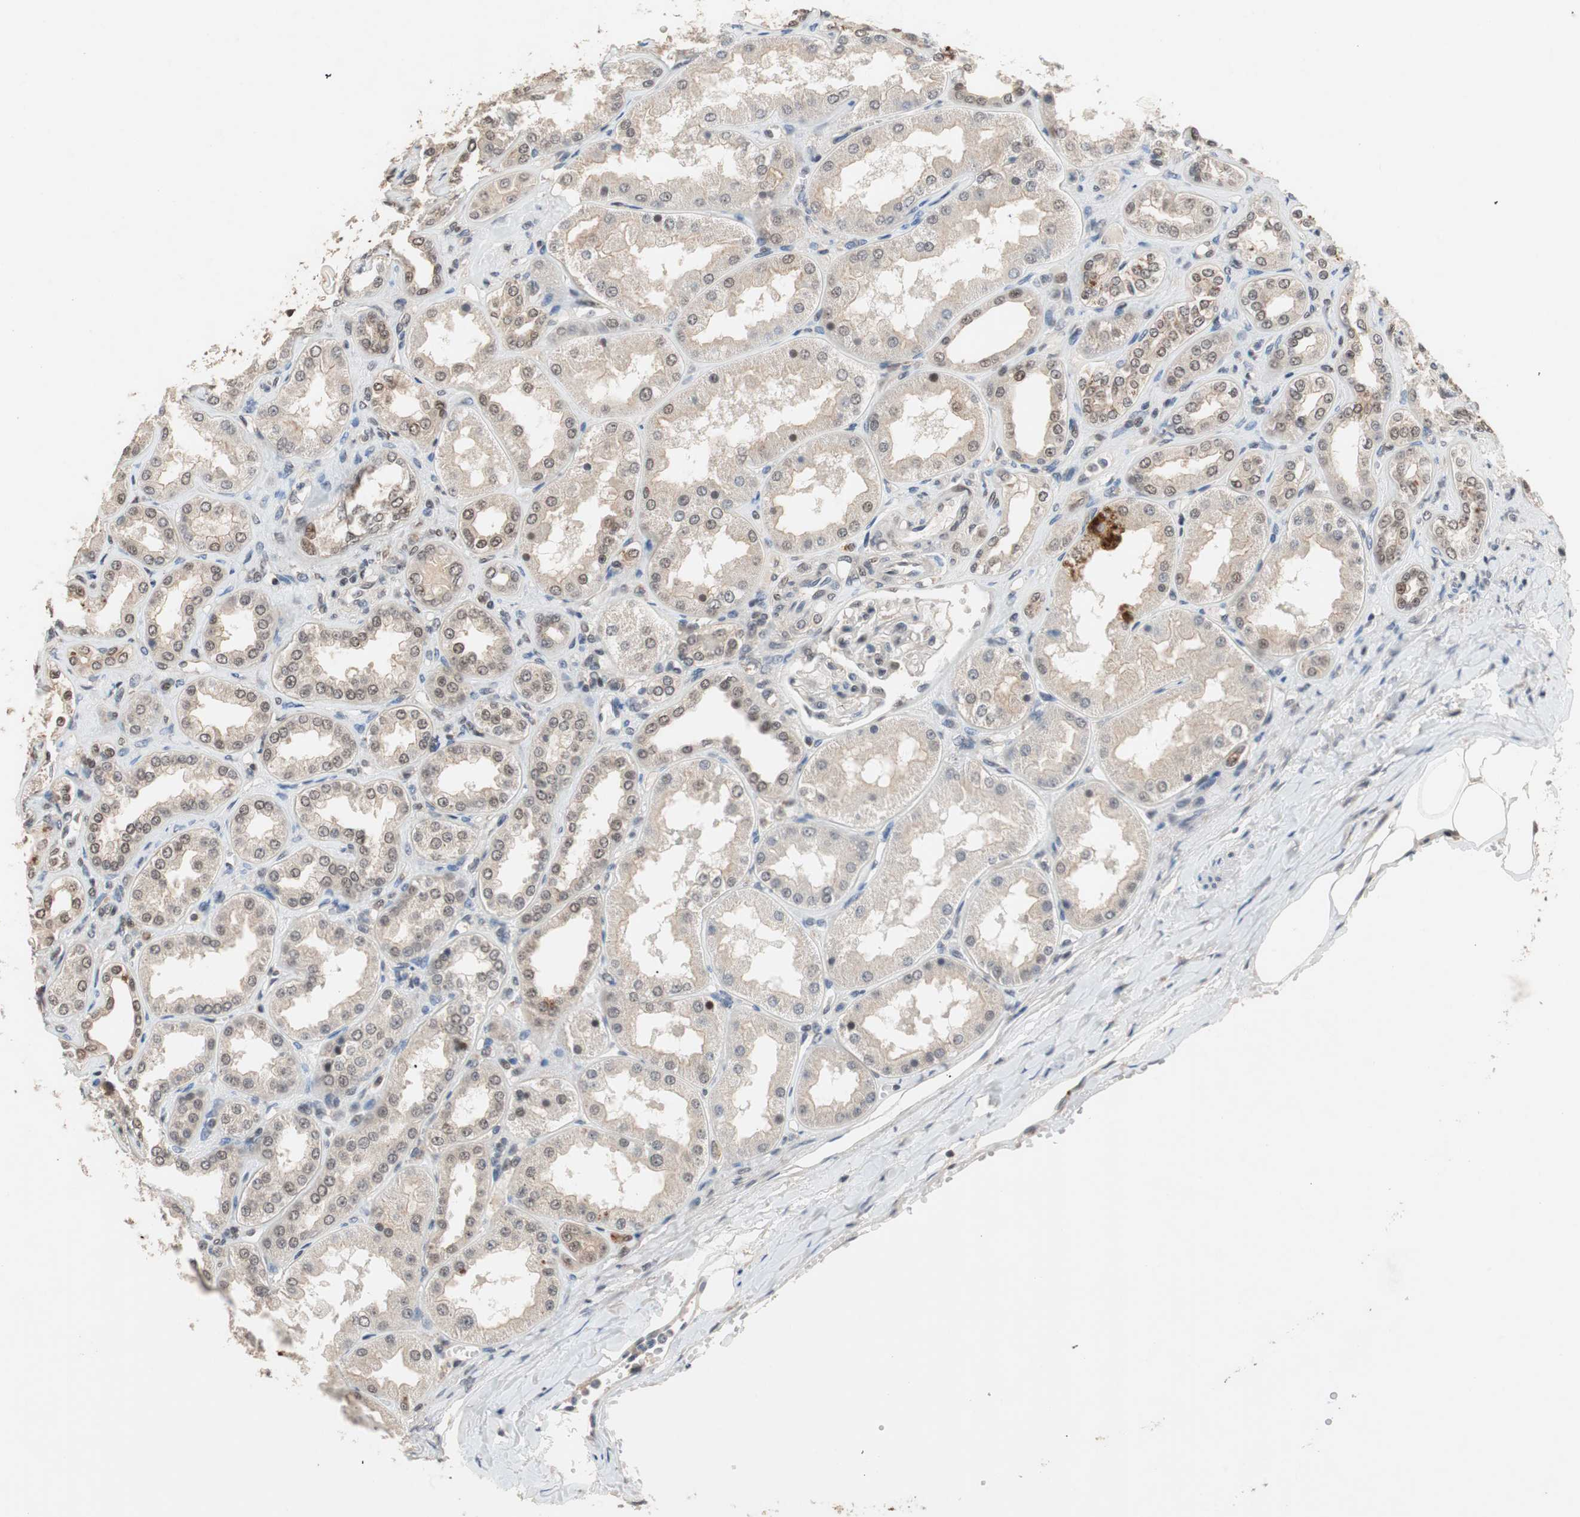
{"staining": {"intensity": "moderate", "quantity": ">75%", "location": "cytoplasmic/membranous,nuclear"}, "tissue": "kidney", "cell_type": "Cells in glomeruli", "image_type": "normal", "snomed": [{"axis": "morphology", "description": "Normal tissue, NOS"}, {"axis": "topography", "description": "Kidney"}], "caption": "Immunohistochemical staining of benign human kidney shows moderate cytoplasmic/membranous,nuclear protein staining in about >75% of cells in glomeruli.", "gene": "GART", "patient": {"sex": "female", "age": 56}}